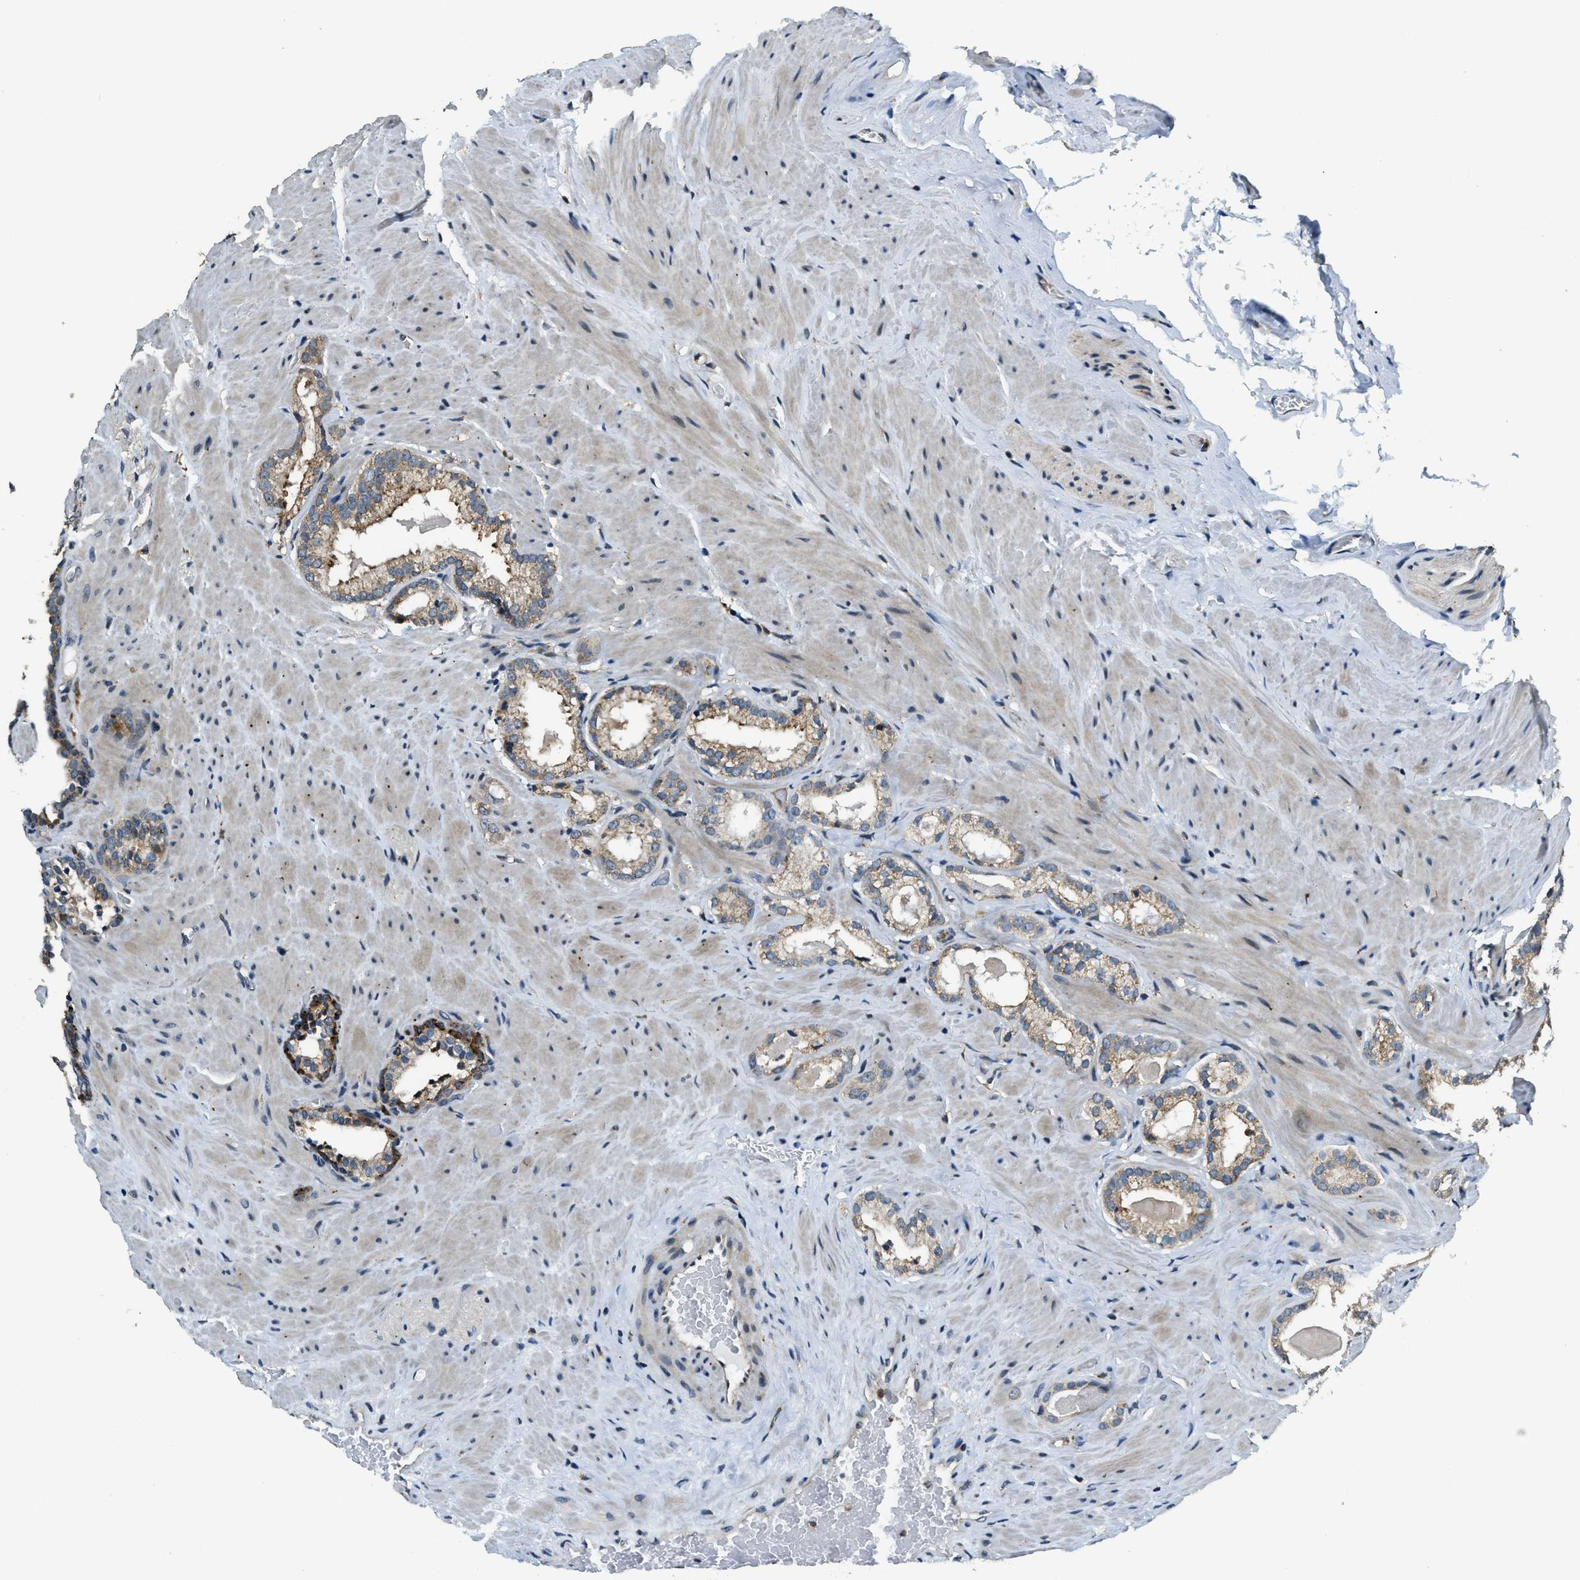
{"staining": {"intensity": "moderate", "quantity": "25%-75%", "location": "cytoplasmic/membranous"}, "tissue": "prostate cancer", "cell_type": "Tumor cells", "image_type": "cancer", "snomed": [{"axis": "morphology", "description": "Adenocarcinoma, High grade"}, {"axis": "topography", "description": "Prostate"}], "caption": "IHC of prostate cancer (adenocarcinoma (high-grade)) reveals medium levels of moderate cytoplasmic/membranous expression in approximately 25%-75% of tumor cells.", "gene": "HERC2", "patient": {"sex": "male", "age": 64}}